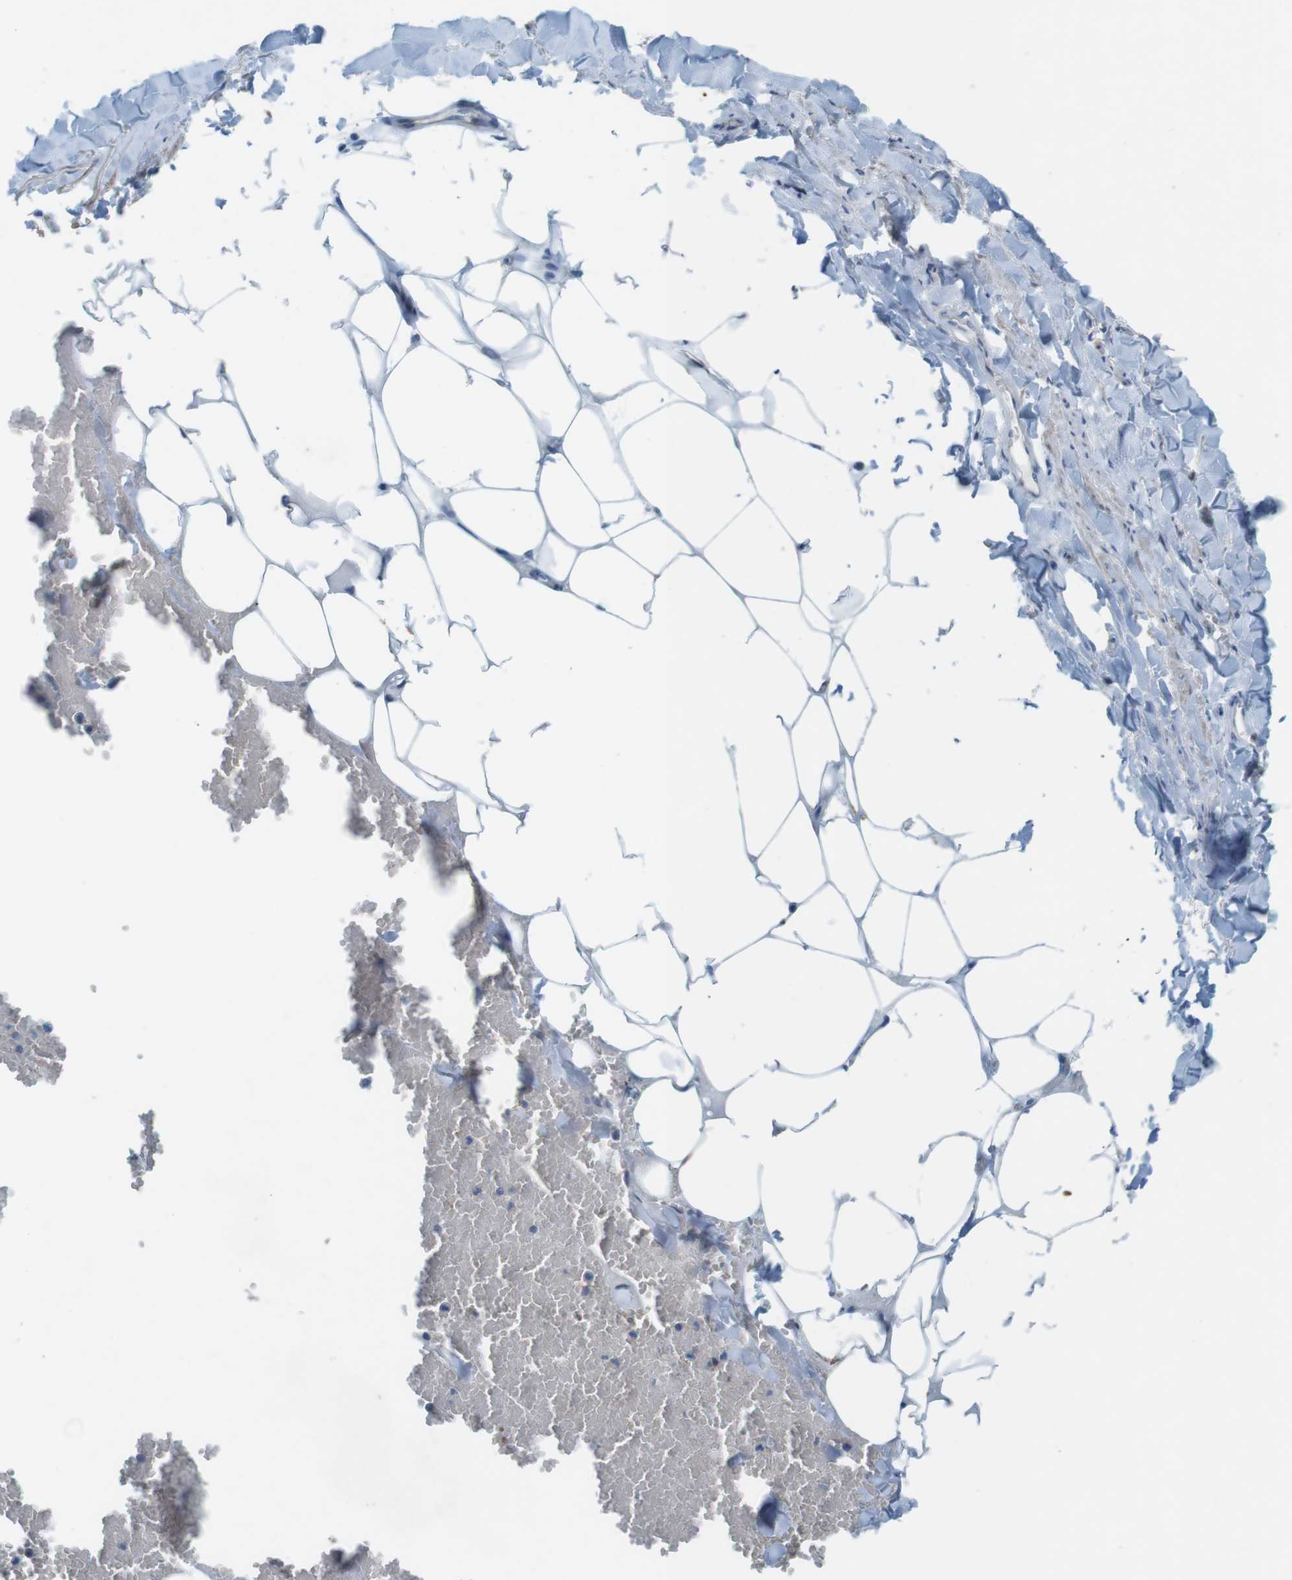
{"staining": {"intensity": "negative", "quantity": "none", "location": "none"}, "tissue": "adipose tissue", "cell_type": "Adipocytes", "image_type": "normal", "snomed": [{"axis": "morphology", "description": "Normal tissue, NOS"}, {"axis": "topography", "description": "Adipose tissue"}, {"axis": "topography", "description": "Peripheral nerve tissue"}], "caption": "Adipocytes are negative for protein expression in unremarkable human adipose tissue. (Stains: DAB (3,3'-diaminobenzidine) immunohistochemistry (IHC) with hematoxylin counter stain, Microscopy: brightfield microscopy at high magnification).", "gene": "TYW1", "patient": {"sex": "male", "age": 52}}